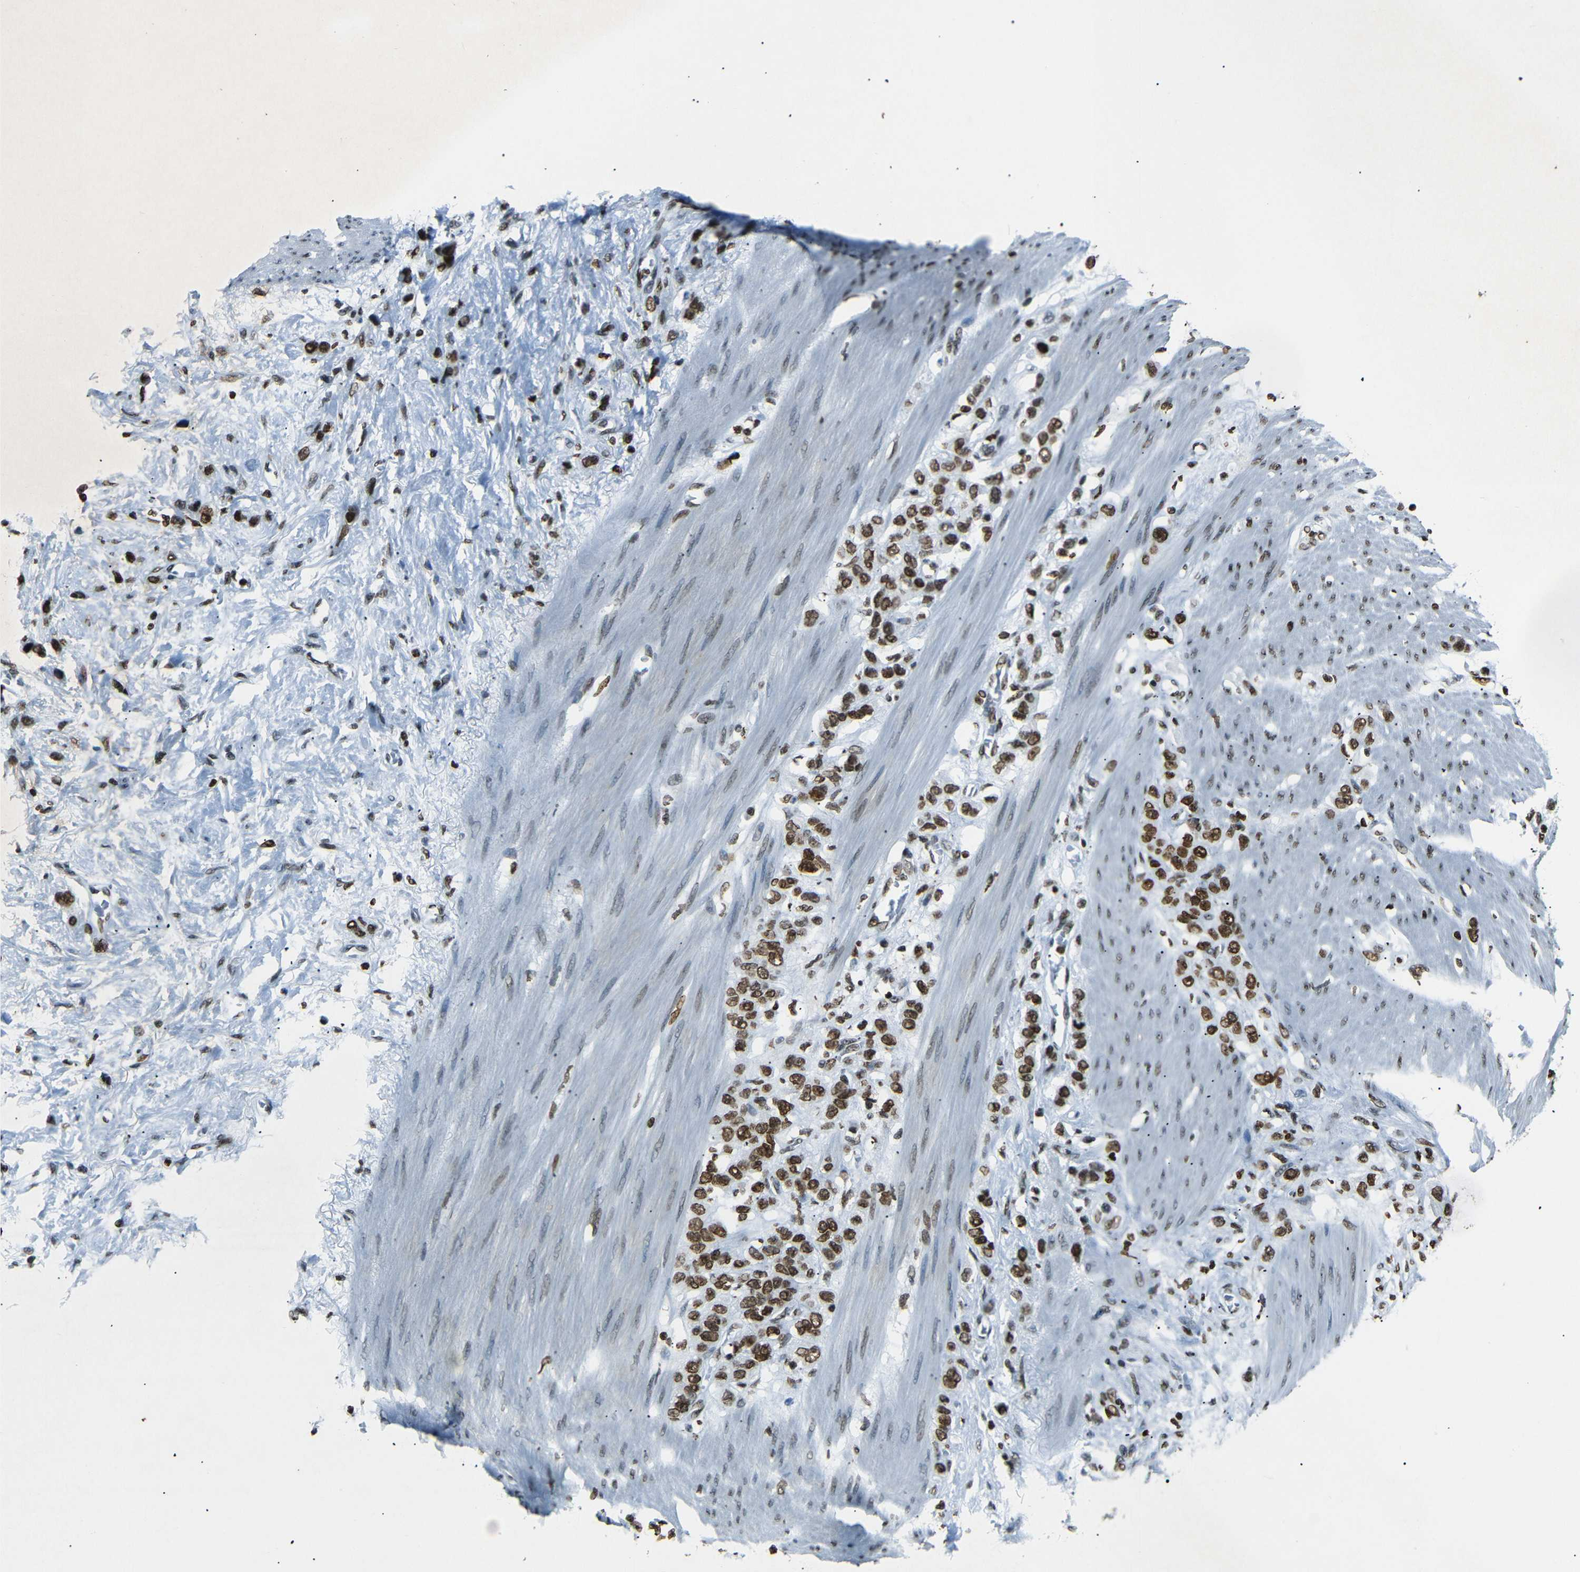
{"staining": {"intensity": "strong", "quantity": ">75%", "location": "nuclear"}, "tissue": "stomach cancer", "cell_type": "Tumor cells", "image_type": "cancer", "snomed": [{"axis": "morphology", "description": "Adenocarcinoma, NOS"}, {"axis": "morphology", "description": "Adenocarcinoma, High grade"}, {"axis": "topography", "description": "Stomach, upper"}, {"axis": "topography", "description": "Stomach, lower"}], "caption": "A brown stain shows strong nuclear expression of a protein in human adenocarcinoma (stomach) tumor cells.", "gene": "HMGN1", "patient": {"sex": "female", "age": 65}}